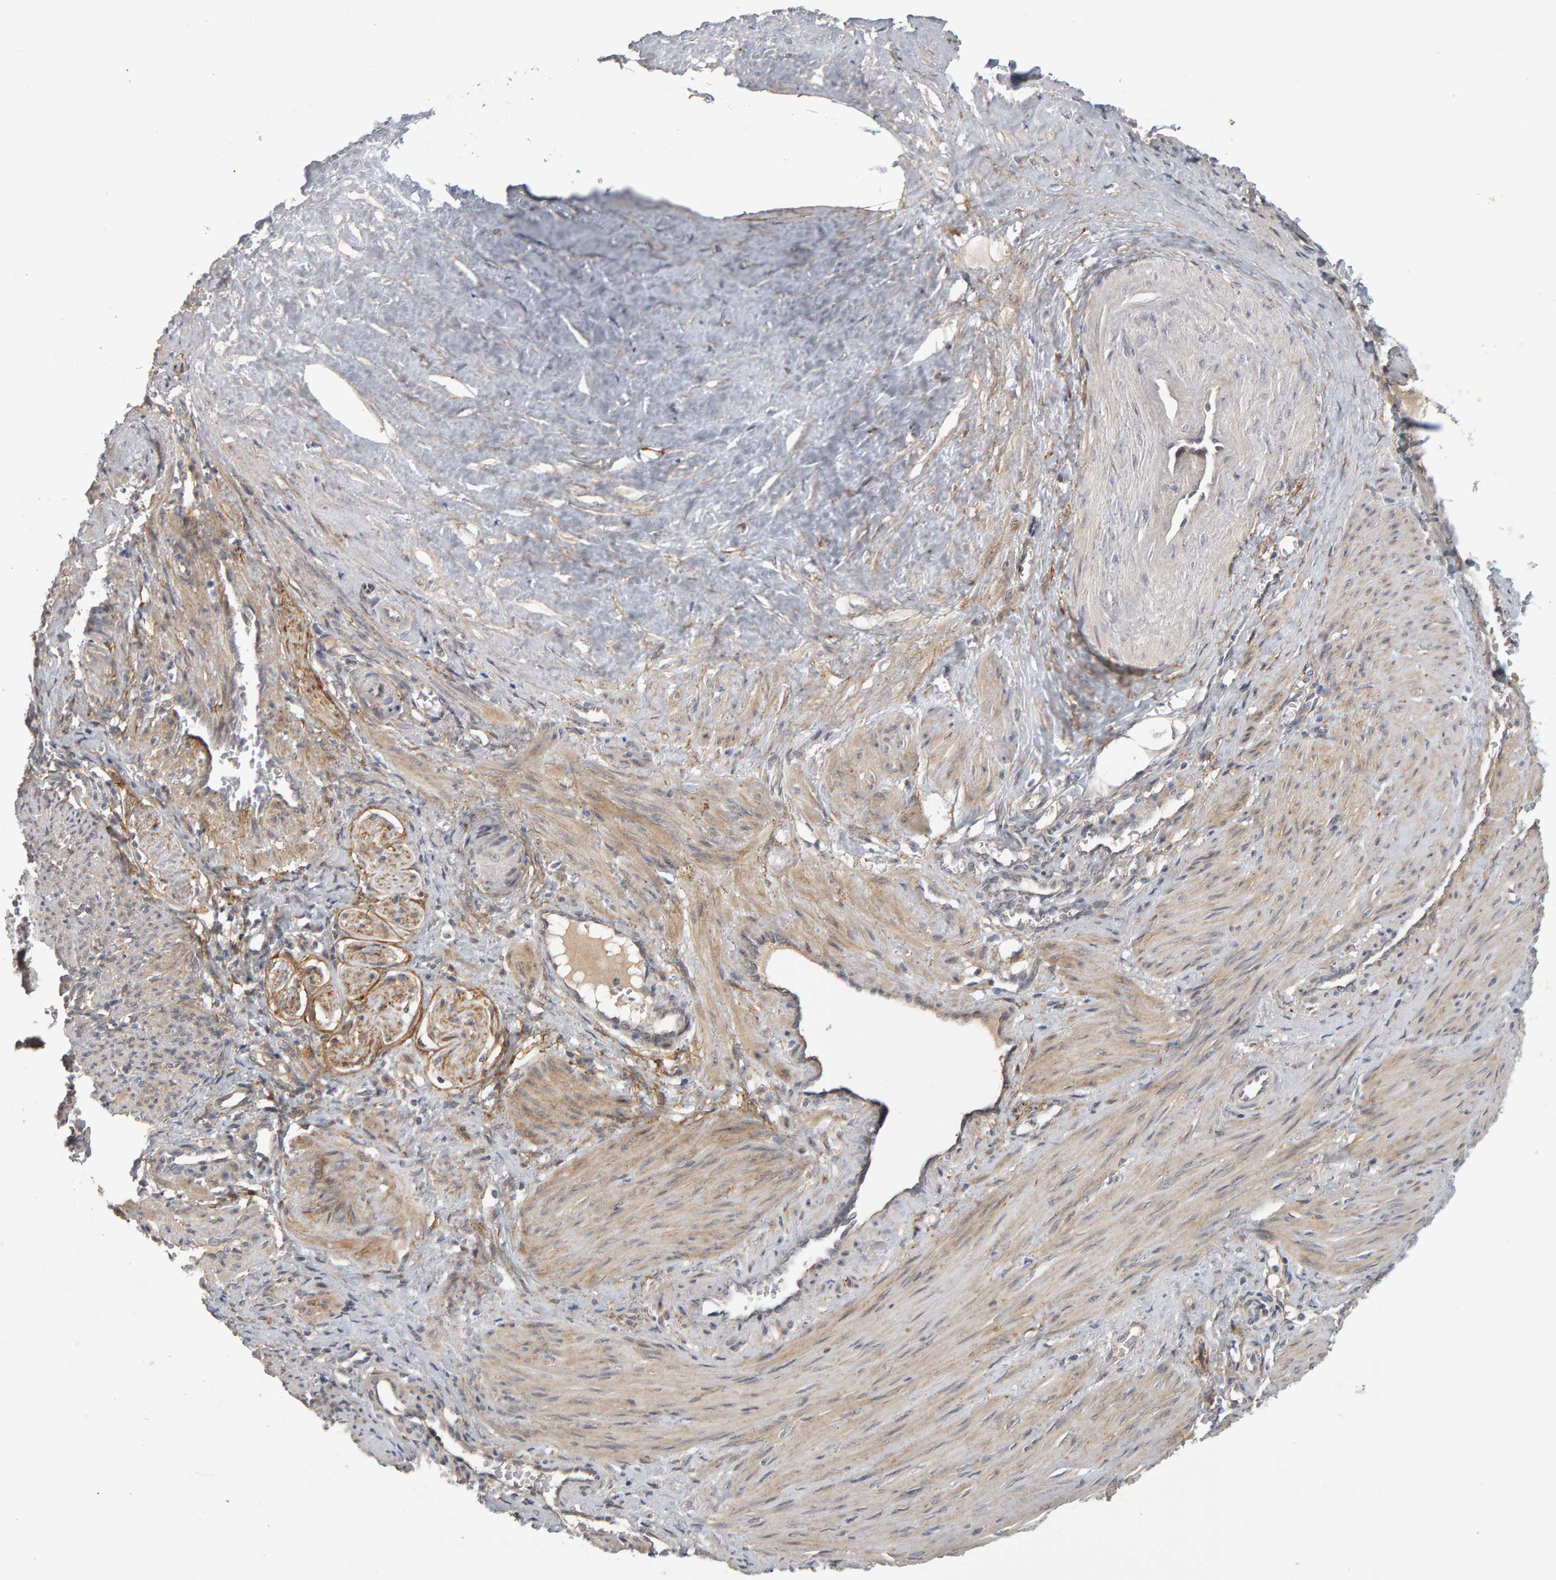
{"staining": {"intensity": "weak", "quantity": "25%-75%", "location": "cytoplasmic/membranous"}, "tissue": "smooth muscle", "cell_type": "Smooth muscle cells", "image_type": "normal", "snomed": [{"axis": "morphology", "description": "Normal tissue, NOS"}, {"axis": "topography", "description": "Endometrium"}], "caption": "Smooth muscle cells exhibit weak cytoplasmic/membranous staining in about 25%-75% of cells in unremarkable smooth muscle.", "gene": "CDCA5", "patient": {"sex": "female", "age": 33}}